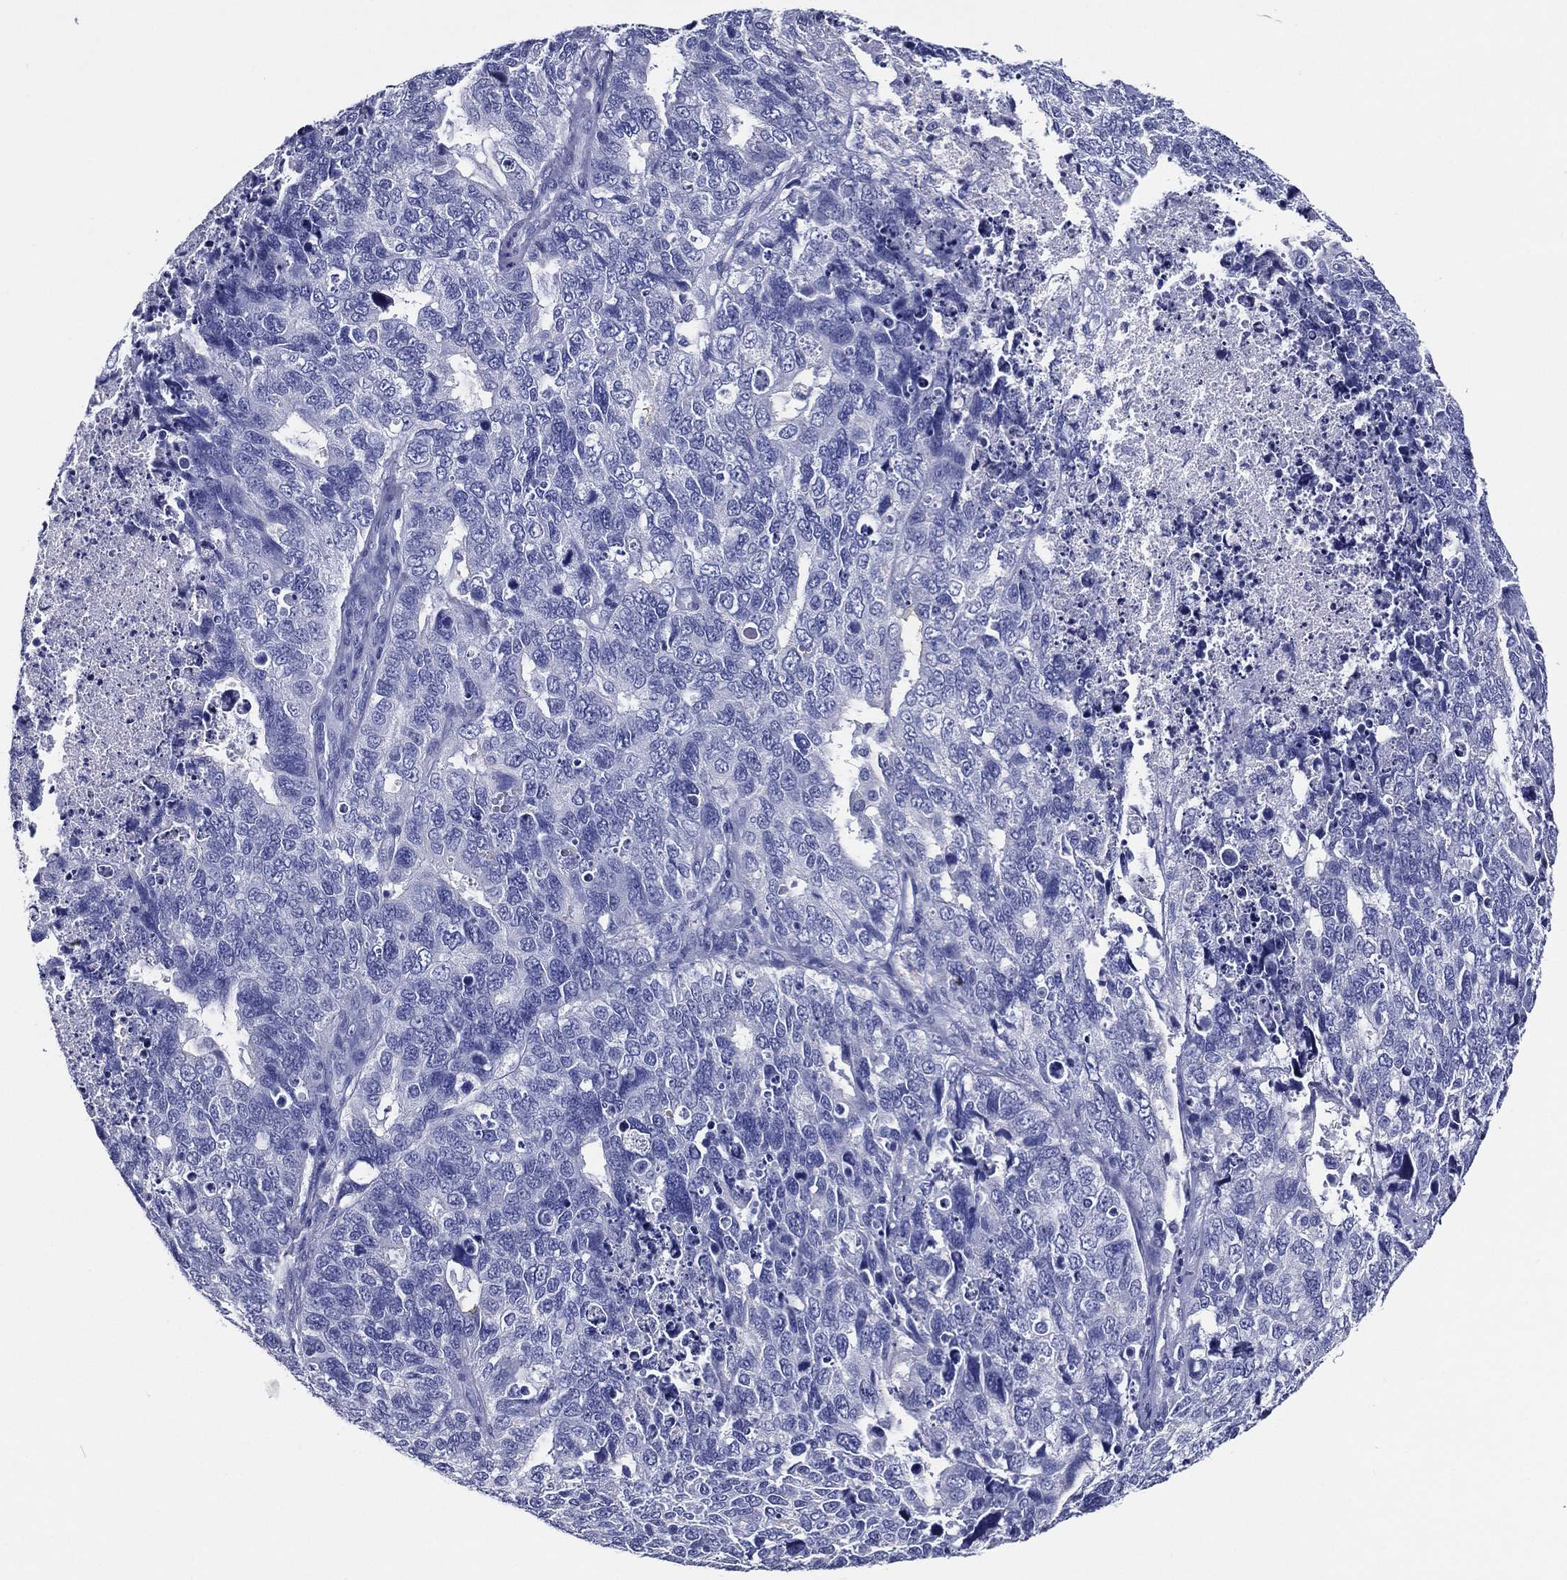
{"staining": {"intensity": "negative", "quantity": "none", "location": "none"}, "tissue": "cervical cancer", "cell_type": "Tumor cells", "image_type": "cancer", "snomed": [{"axis": "morphology", "description": "Squamous cell carcinoma, NOS"}, {"axis": "topography", "description": "Cervix"}], "caption": "Squamous cell carcinoma (cervical) was stained to show a protein in brown. There is no significant staining in tumor cells.", "gene": "ACE2", "patient": {"sex": "female", "age": 63}}